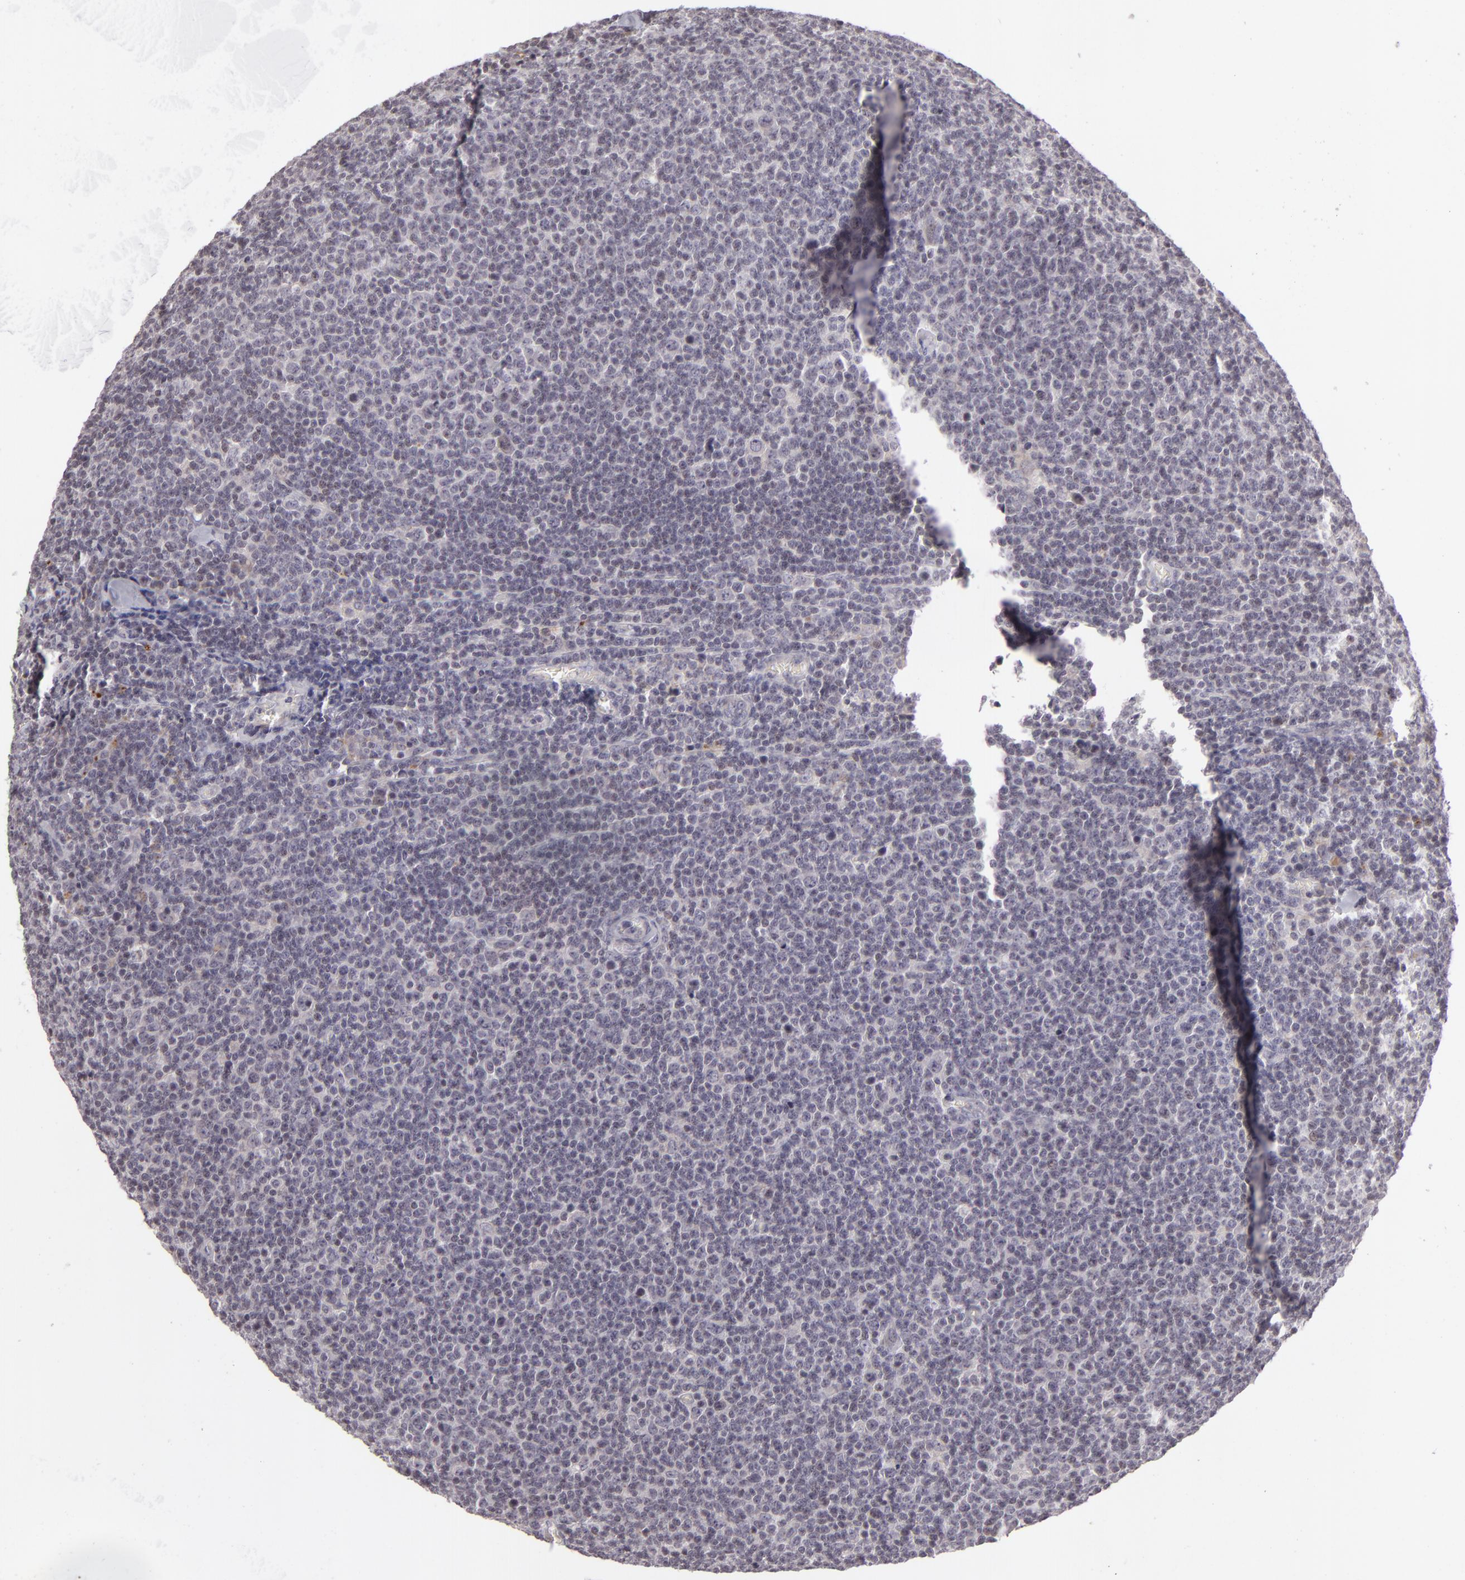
{"staining": {"intensity": "negative", "quantity": "none", "location": "none"}, "tissue": "lymphoma", "cell_type": "Tumor cells", "image_type": "cancer", "snomed": [{"axis": "morphology", "description": "Malignant lymphoma, non-Hodgkin's type, Low grade"}, {"axis": "topography", "description": "Lymph node"}], "caption": "Immunohistochemical staining of low-grade malignant lymphoma, non-Hodgkin's type demonstrates no significant positivity in tumor cells. (Brightfield microscopy of DAB immunohistochemistry (IHC) at high magnification).", "gene": "AKAP6", "patient": {"sex": "male", "age": 74}}